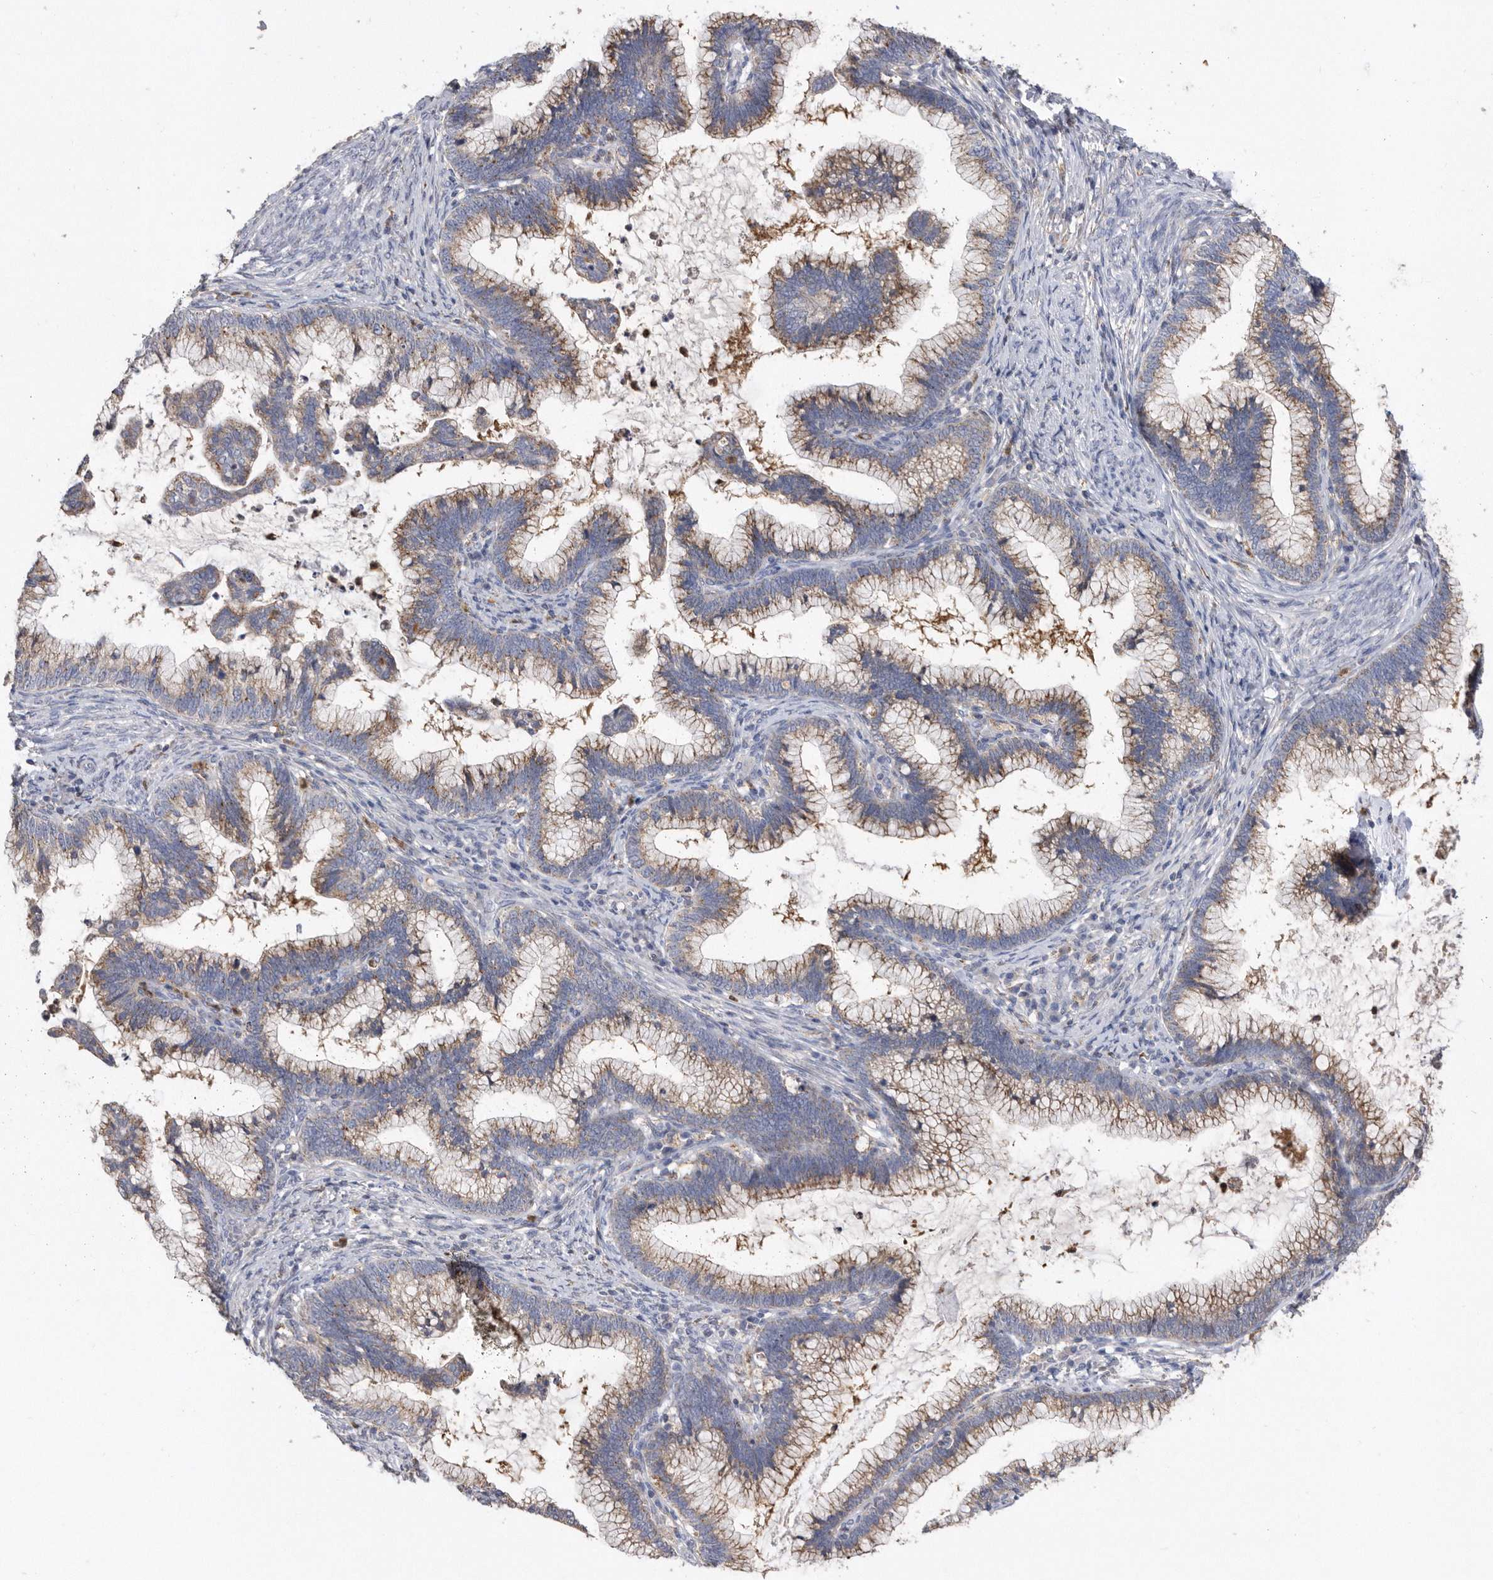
{"staining": {"intensity": "moderate", "quantity": ">75%", "location": "cytoplasmic/membranous"}, "tissue": "cervical cancer", "cell_type": "Tumor cells", "image_type": "cancer", "snomed": [{"axis": "morphology", "description": "Adenocarcinoma, NOS"}, {"axis": "topography", "description": "Cervix"}], "caption": "This photomicrograph demonstrates immunohistochemistry (IHC) staining of cervical cancer (adenocarcinoma), with medium moderate cytoplasmic/membranous expression in approximately >75% of tumor cells.", "gene": "CRISPLD2", "patient": {"sex": "female", "age": 36}}